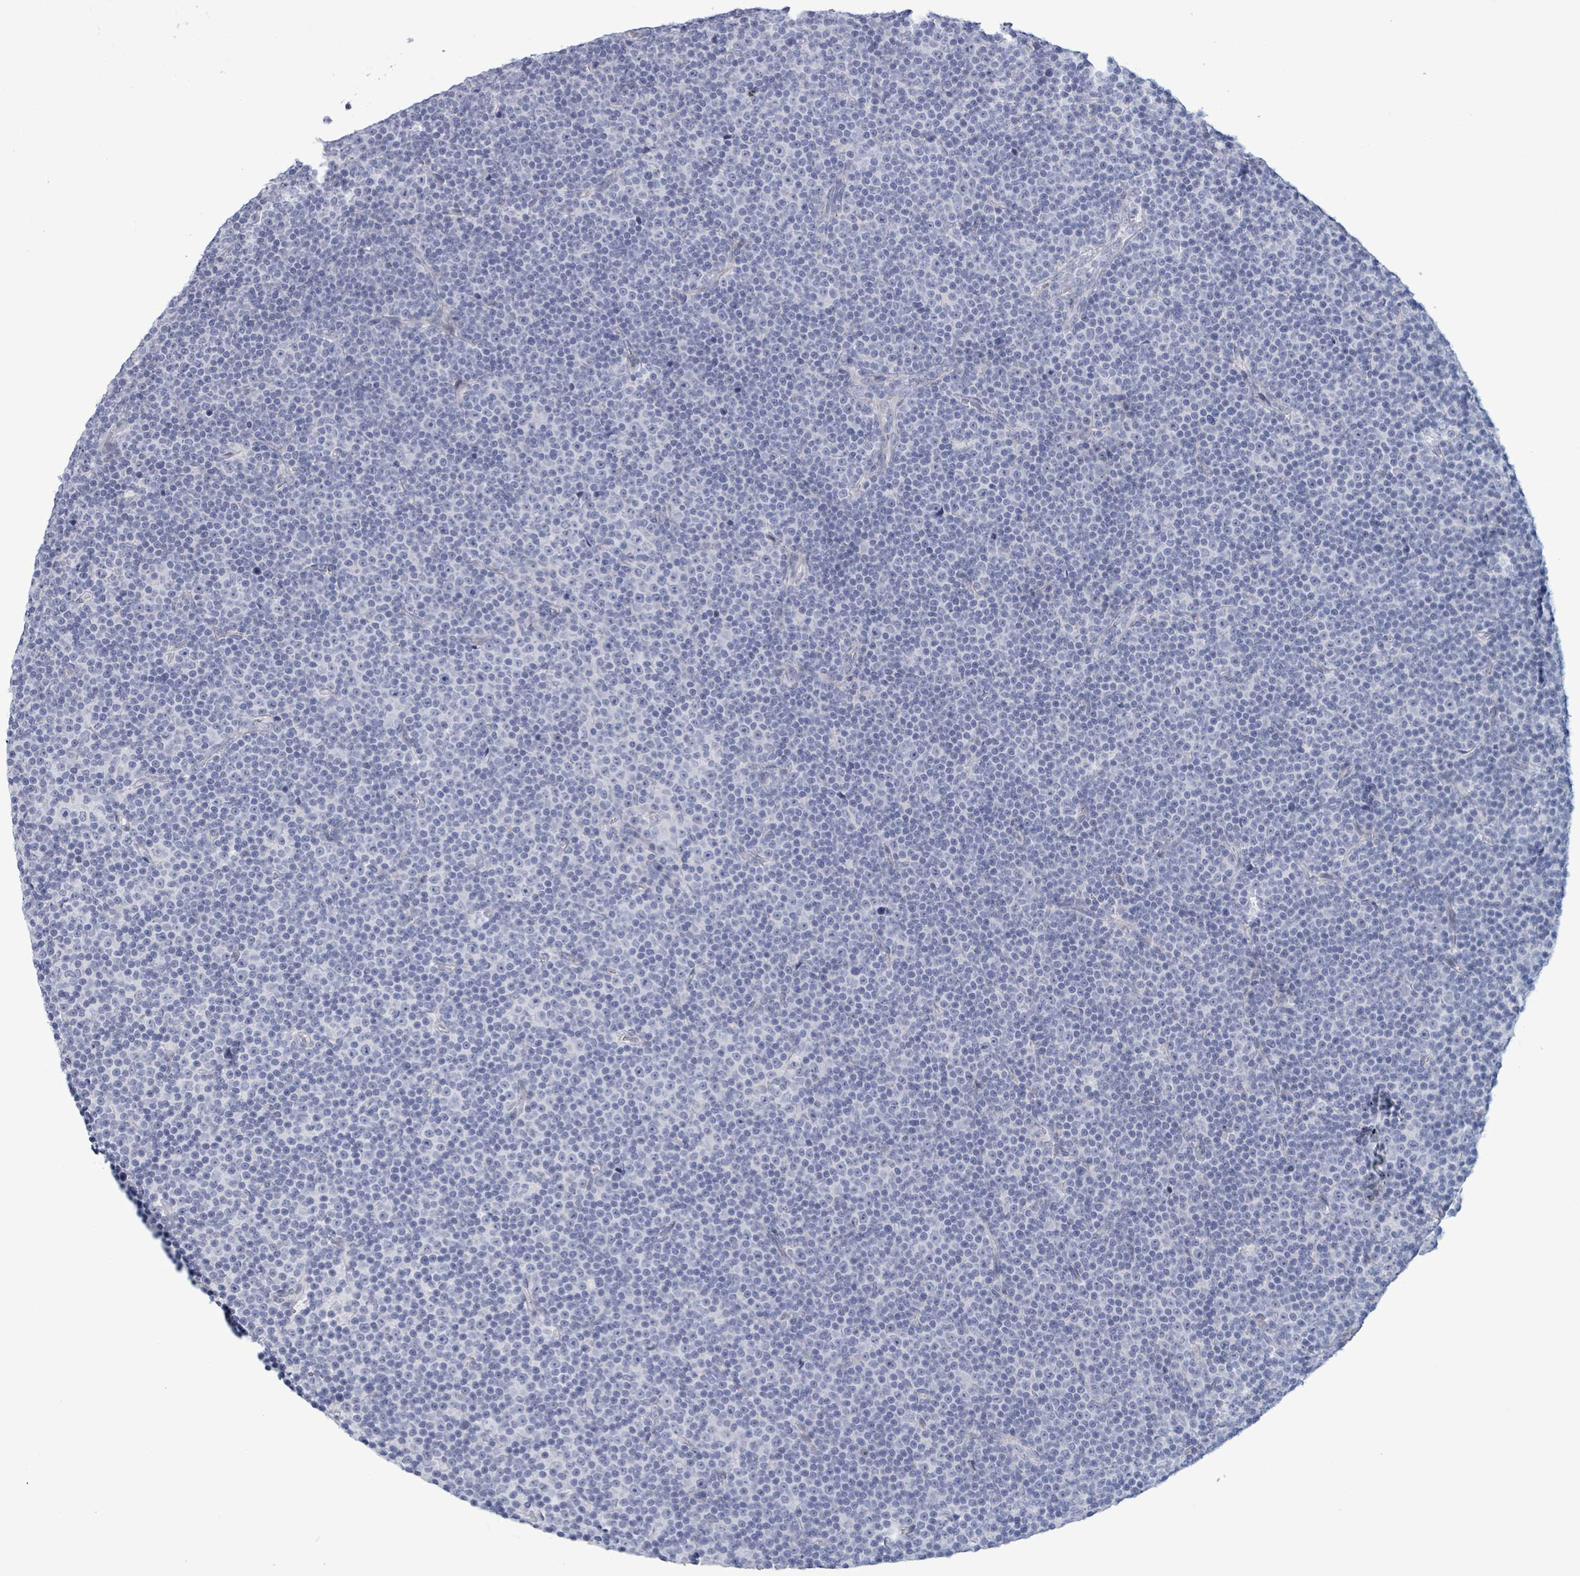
{"staining": {"intensity": "negative", "quantity": "none", "location": "none"}, "tissue": "lymphoma", "cell_type": "Tumor cells", "image_type": "cancer", "snomed": [{"axis": "morphology", "description": "Malignant lymphoma, non-Hodgkin's type, Low grade"}, {"axis": "topography", "description": "Lymph node"}], "caption": "A photomicrograph of malignant lymphoma, non-Hodgkin's type (low-grade) stained for a protein displays no brown staining in tumor cells.", "gene": "ZNF771", "patient": {"sex": "female", "age": 67}}